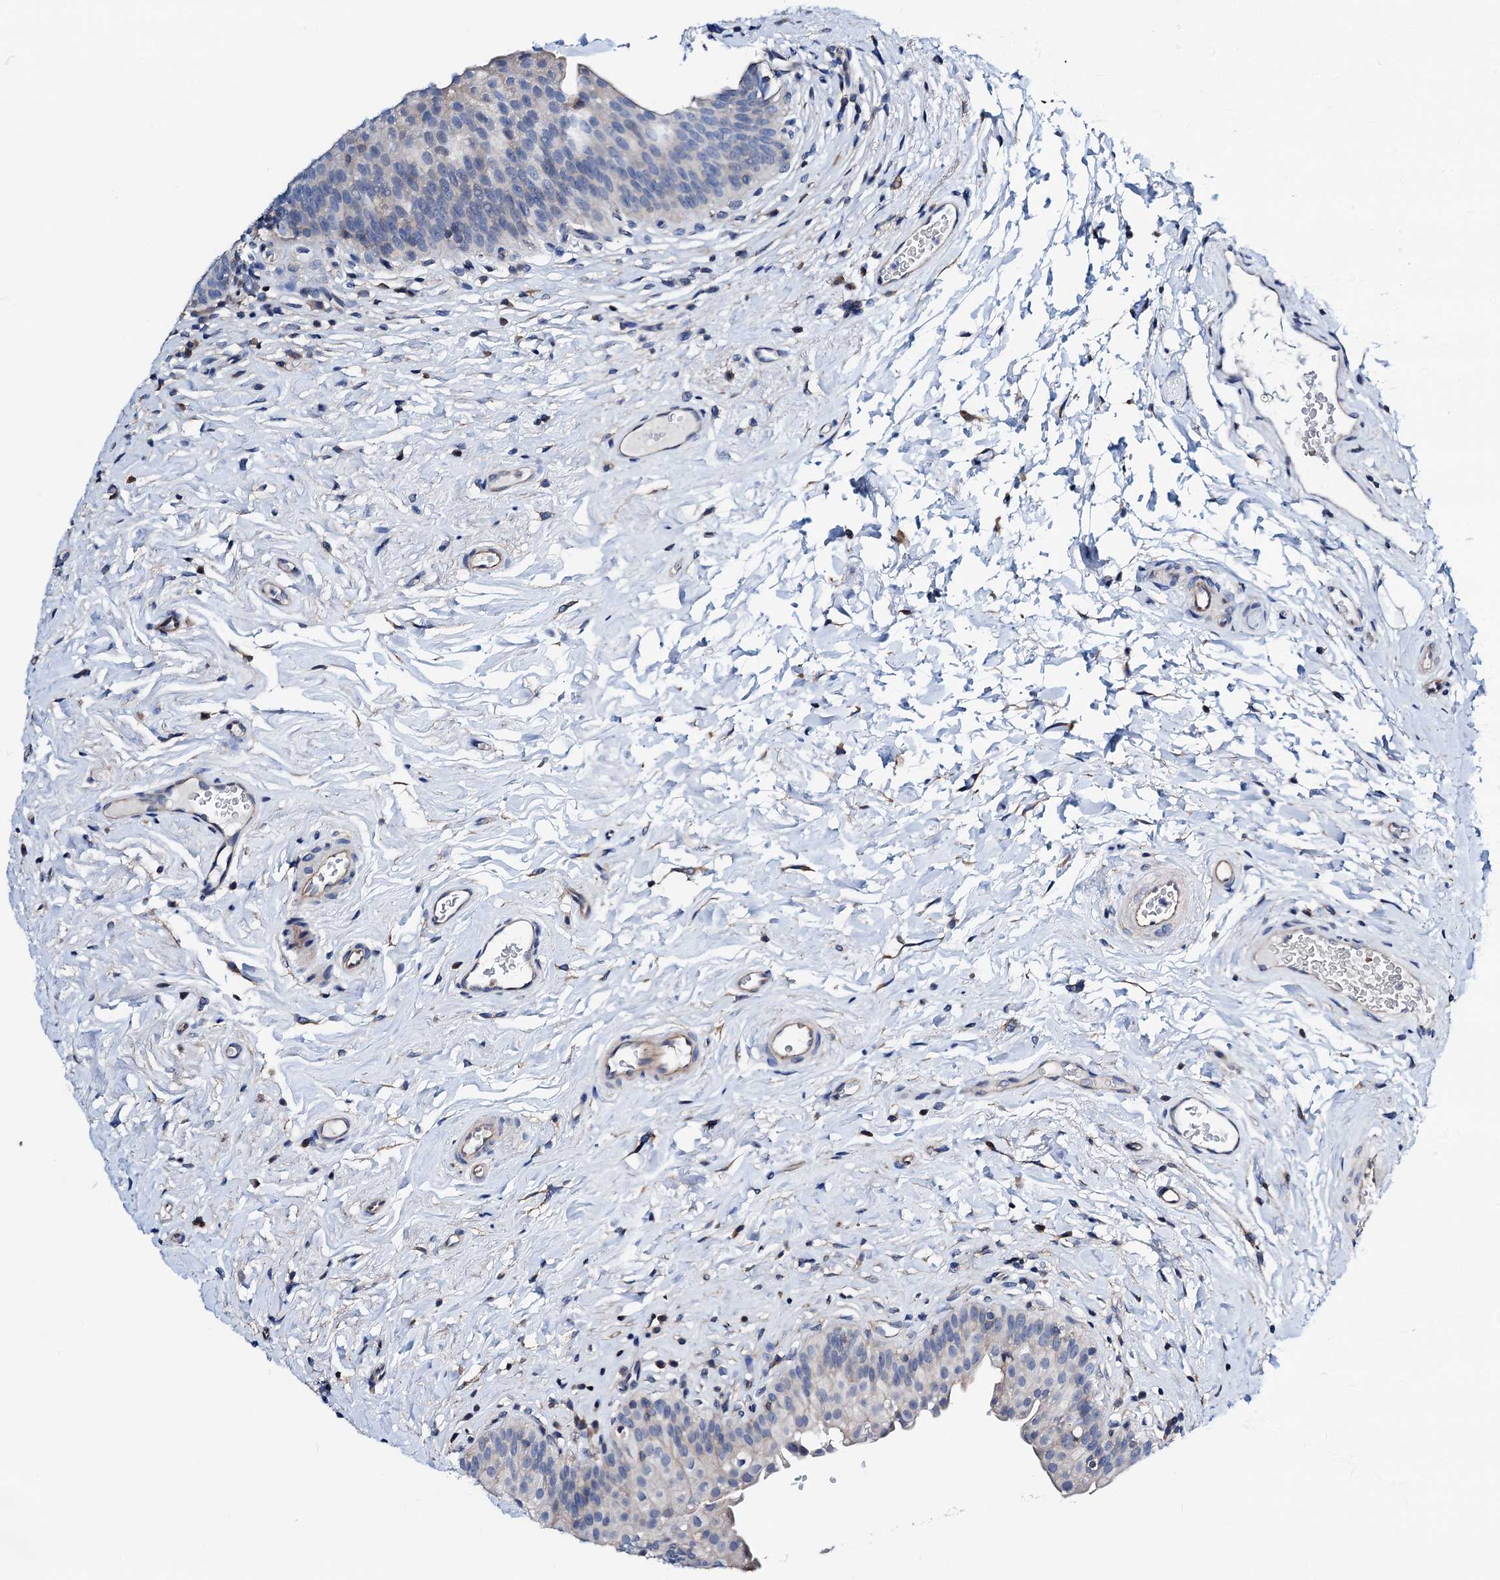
{"staining": {"intensity": "negative", "quantity": "none", "location": "none"}, "tissue": "urinary bladder", "cell_type": "Urothelial cells", "image_type": "normal", "snomed": [{"axis": "morphology", "description": "Normal tissue, NOS"}, {"axis": "topography", "description": "Urinary bladder"}], "caption": "IHC of normal urinary bladder displays no staining in urothelial cells.", "gene": "GCOM1", "patient": {"sex": "male", "age": 83}}